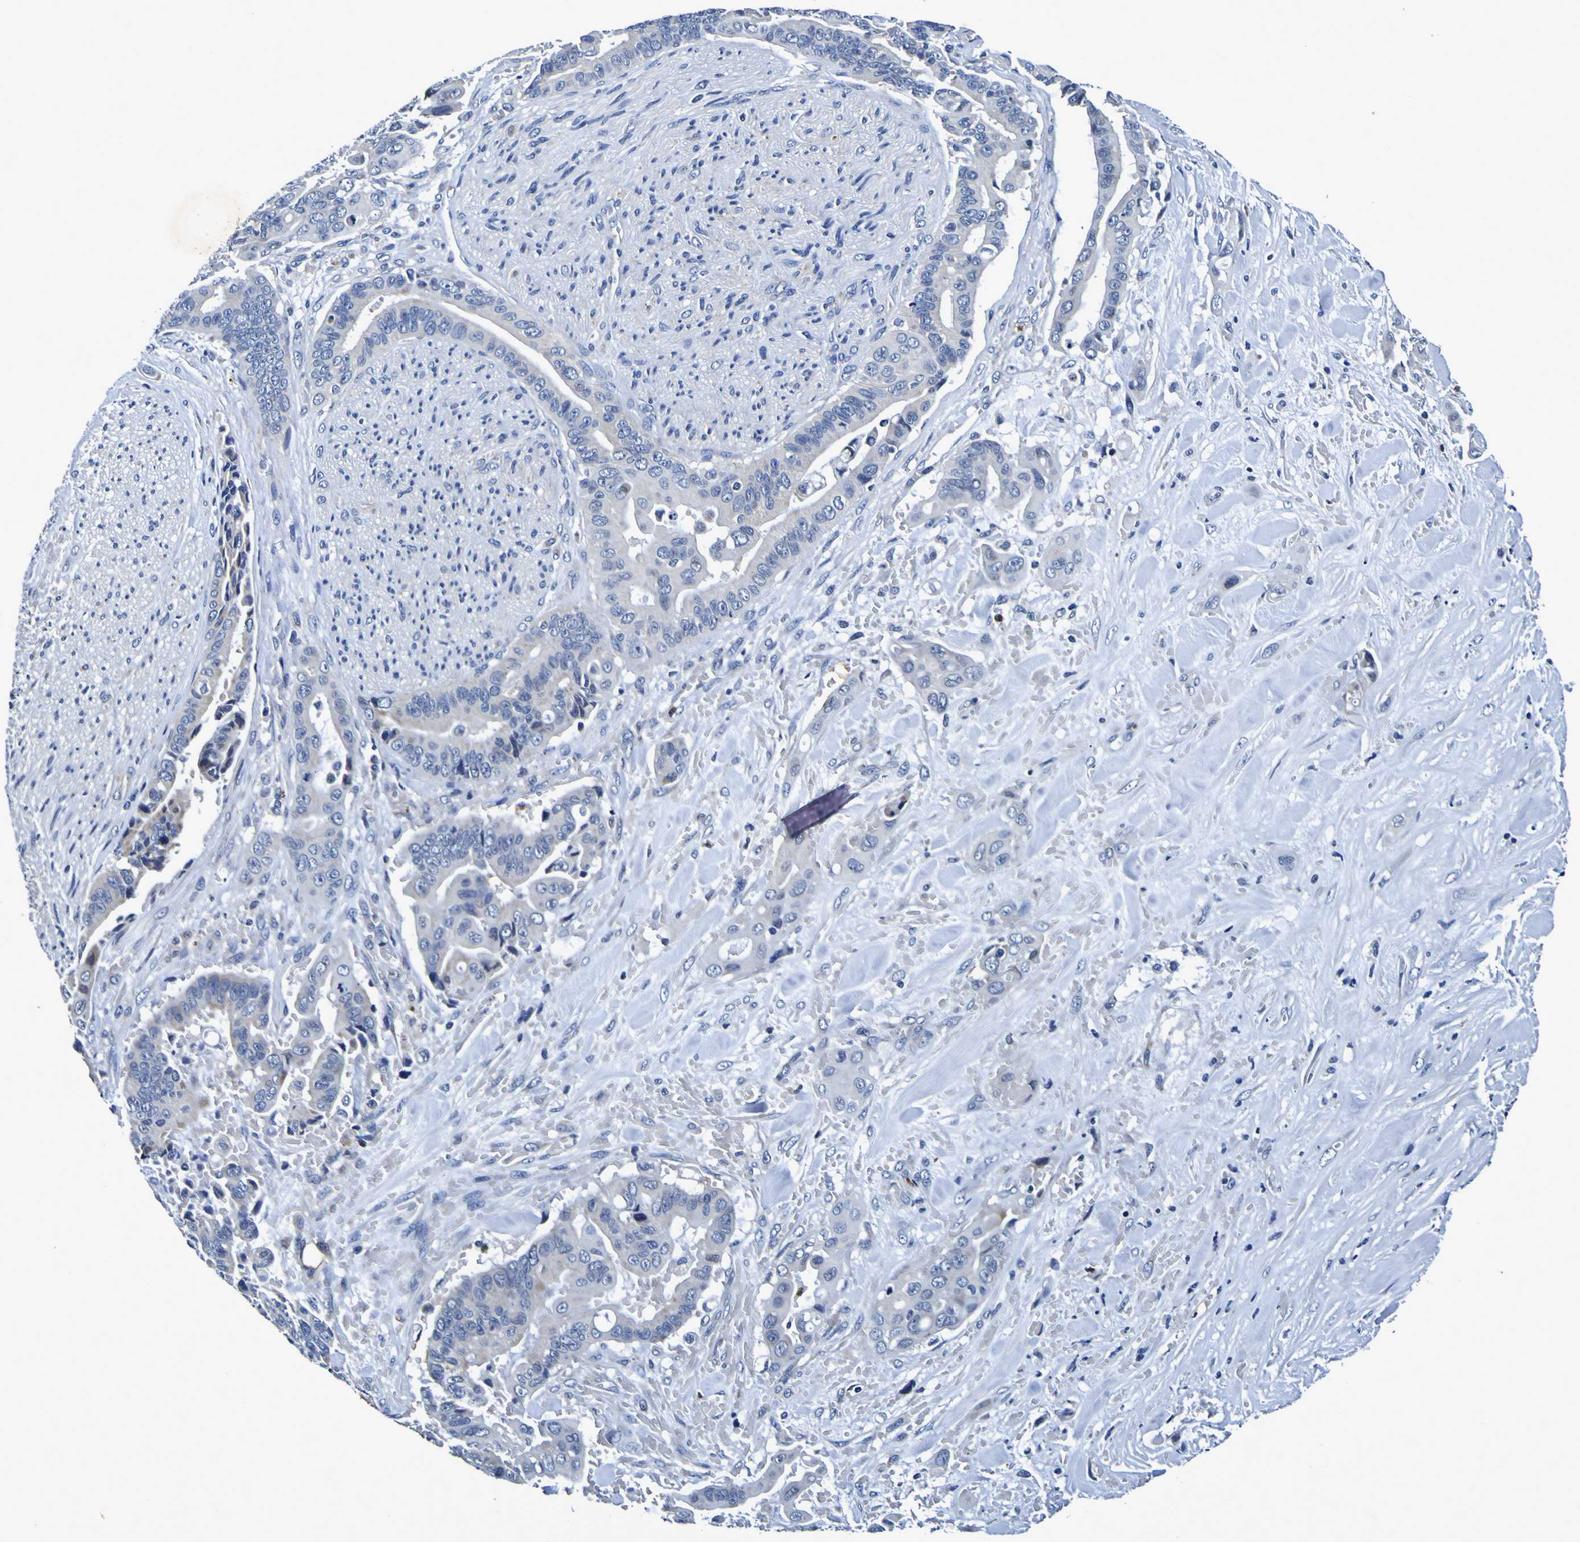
{"staining": {"intensity": "negative", "quantity": "none", "location": "none"}, "tissue": "liver cancer", "cell_type": "Tumor cells", "image_type": "cancer", "snomed": [{"axis": "morphology", "description": "Cholangiocarcinoma"}, {"axis": "topography", "description": "Liver"}], "caption": "A micrograph of liver cholangiocarcinoma stained for a protein exhibits no brown staining in tumor cells.", "gene": "PANK4", "patient": {"sex": "female", "age": 61}}